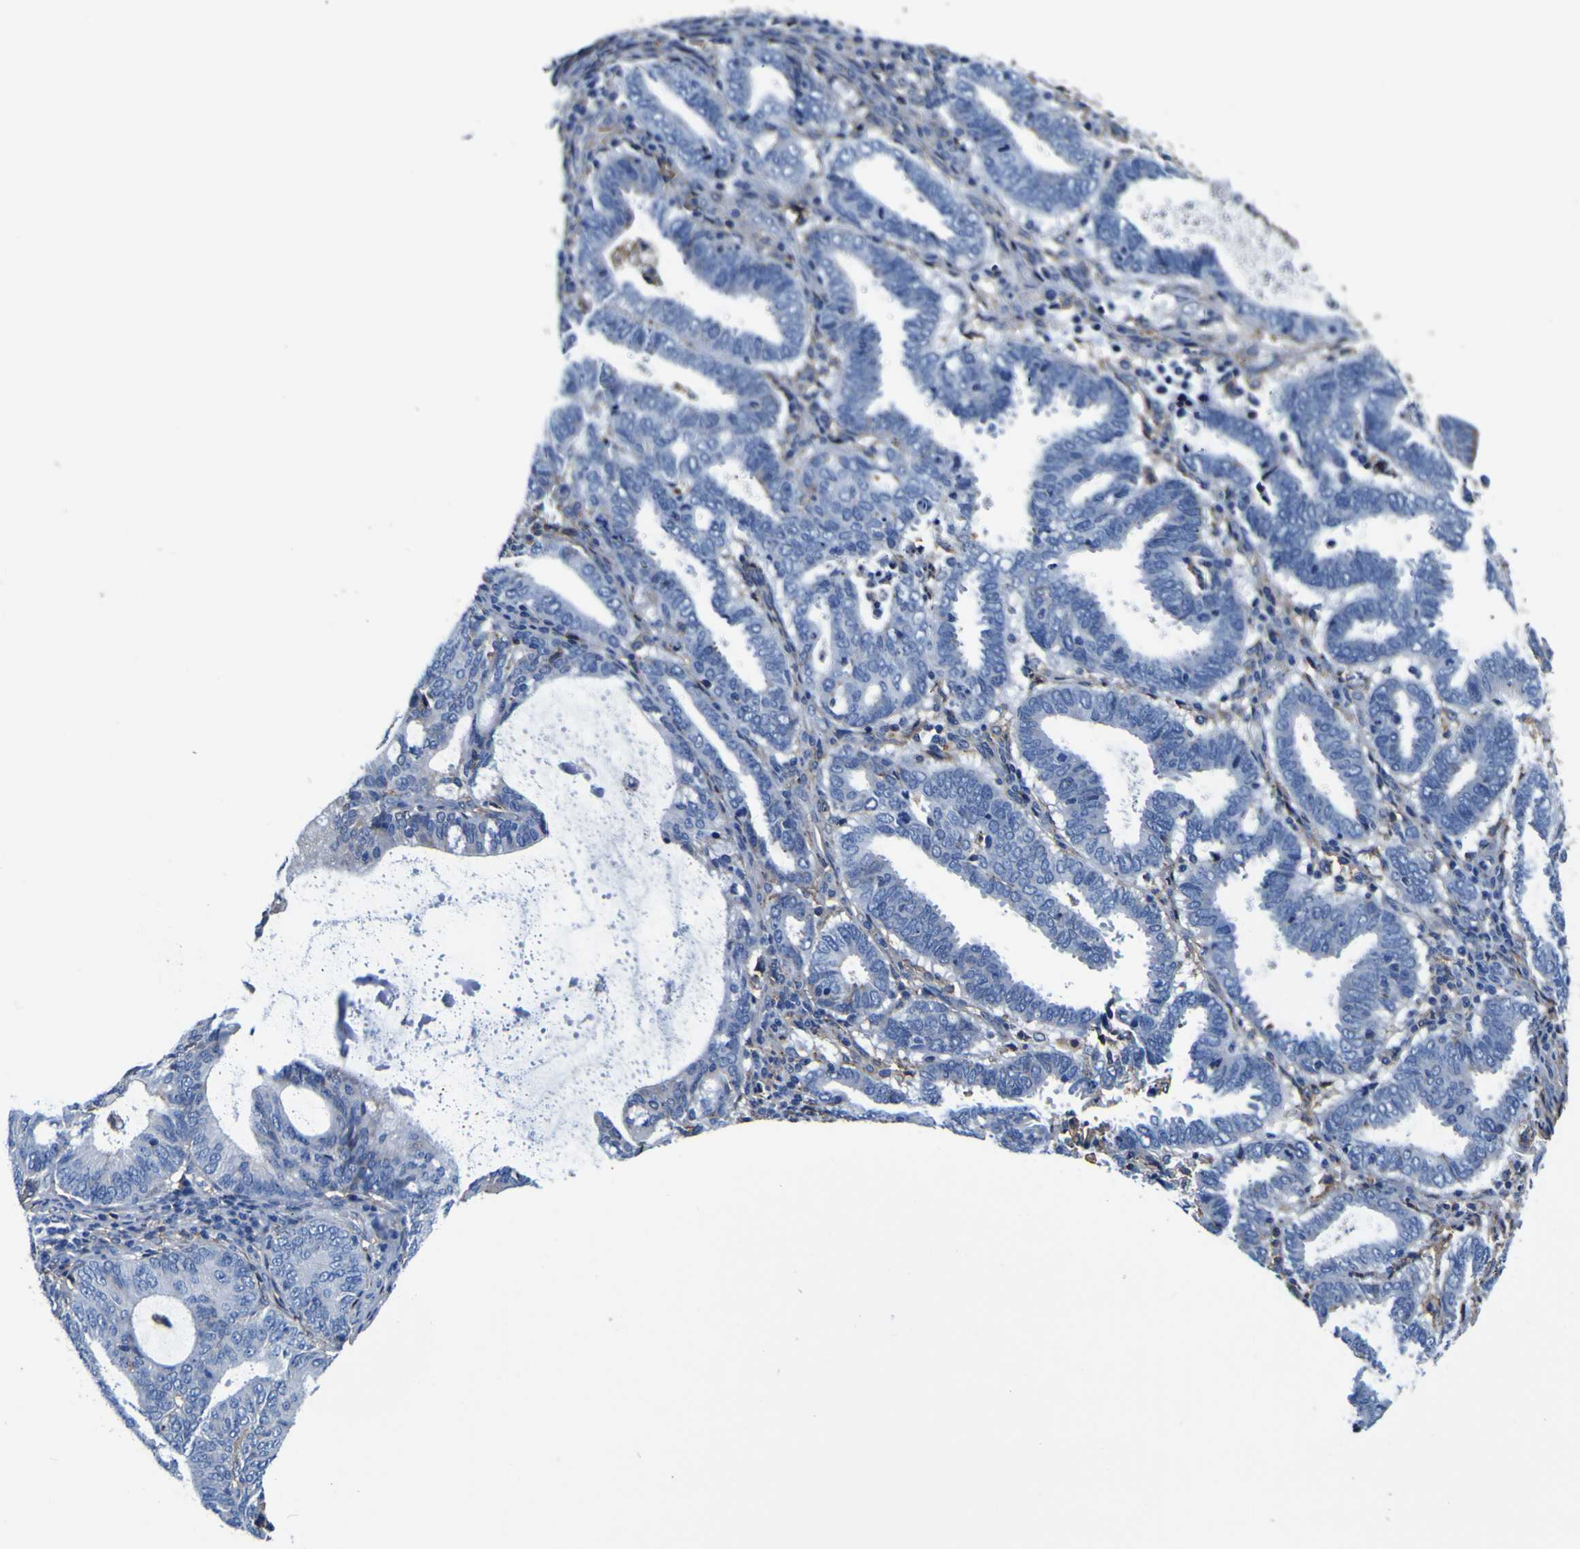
{"staining": {"intensity": "negative", "quantity": "none", "location": "none"}, "tissue": "endometrial cancer", "cell_type": "Tumor cells", "image_type": "cancer", "snomed": [{"axis": "morphology", "description": "Adenocarcinoma, NOS"}, {"axis": "topography", "description": "Uterus"}], "caption": "IHC of endometrial cancer shows no expression in tumor cells. (Immunohistochemistry (ihc), brightfield microscopy, high magnification).", "gene": "PXDN", "patient": {"sex": "female", "age": 83}}